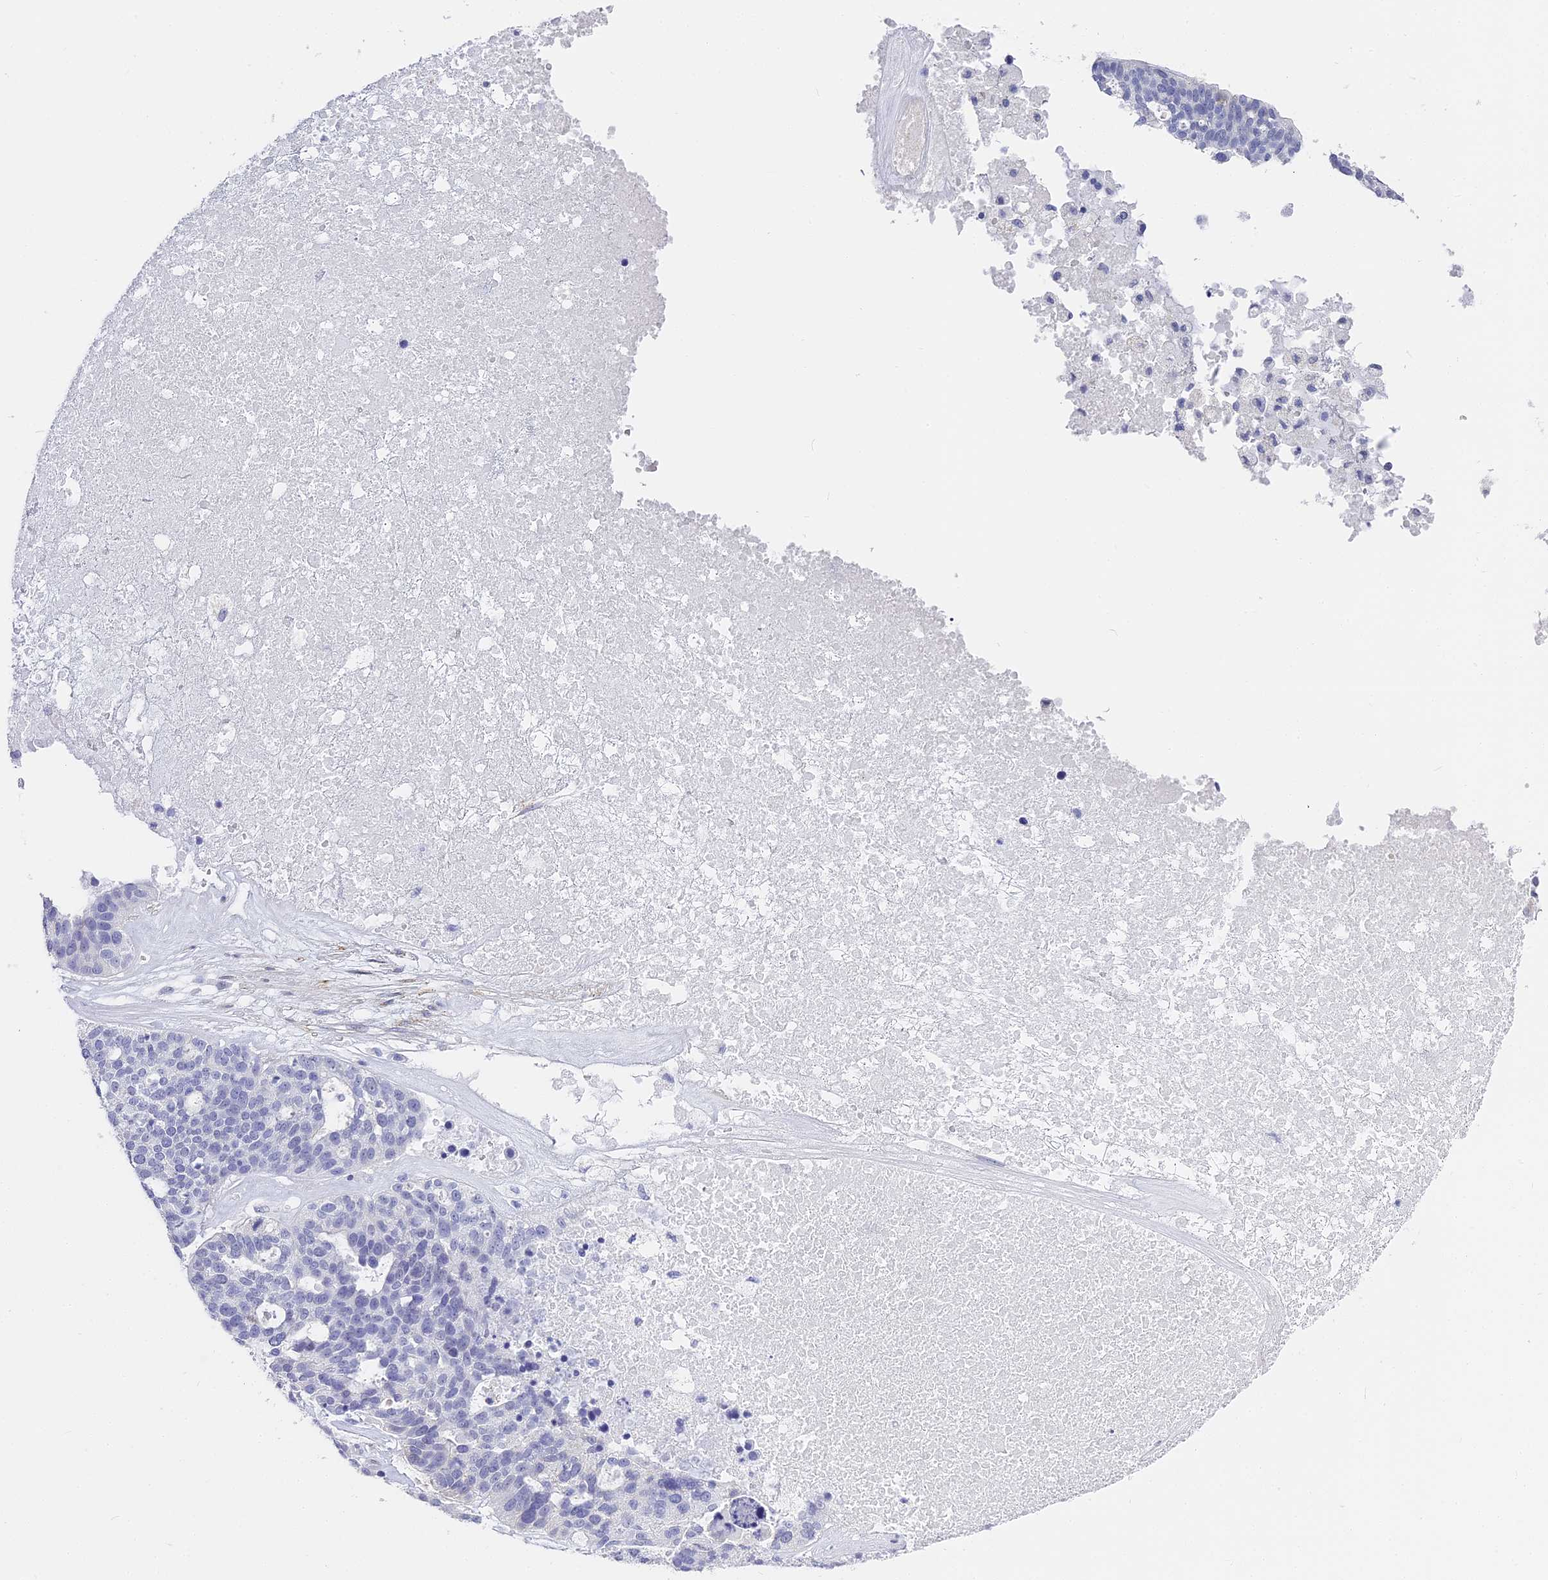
{"staining": {"intensity": "negative", "quantity": "none", "location": "none"}, "tissue": "ovarian cancer", "cell_type": "Tumor cells", "image_type": "cancer", "snomed": [{"axis": "morphology", "description": "Cystadenocarcinoma, serous, NOS"}, {"axis": "topography", "description": "Ovary"}], "caption": "This is an immunohistochemistry (IHC) photomicrograph of human ovarian cancer (serous cystadenocarcinoma). There is no positivity in tumor cells.", "gene": "GJA1", "patient": {"sex": "female", "age": 59}}